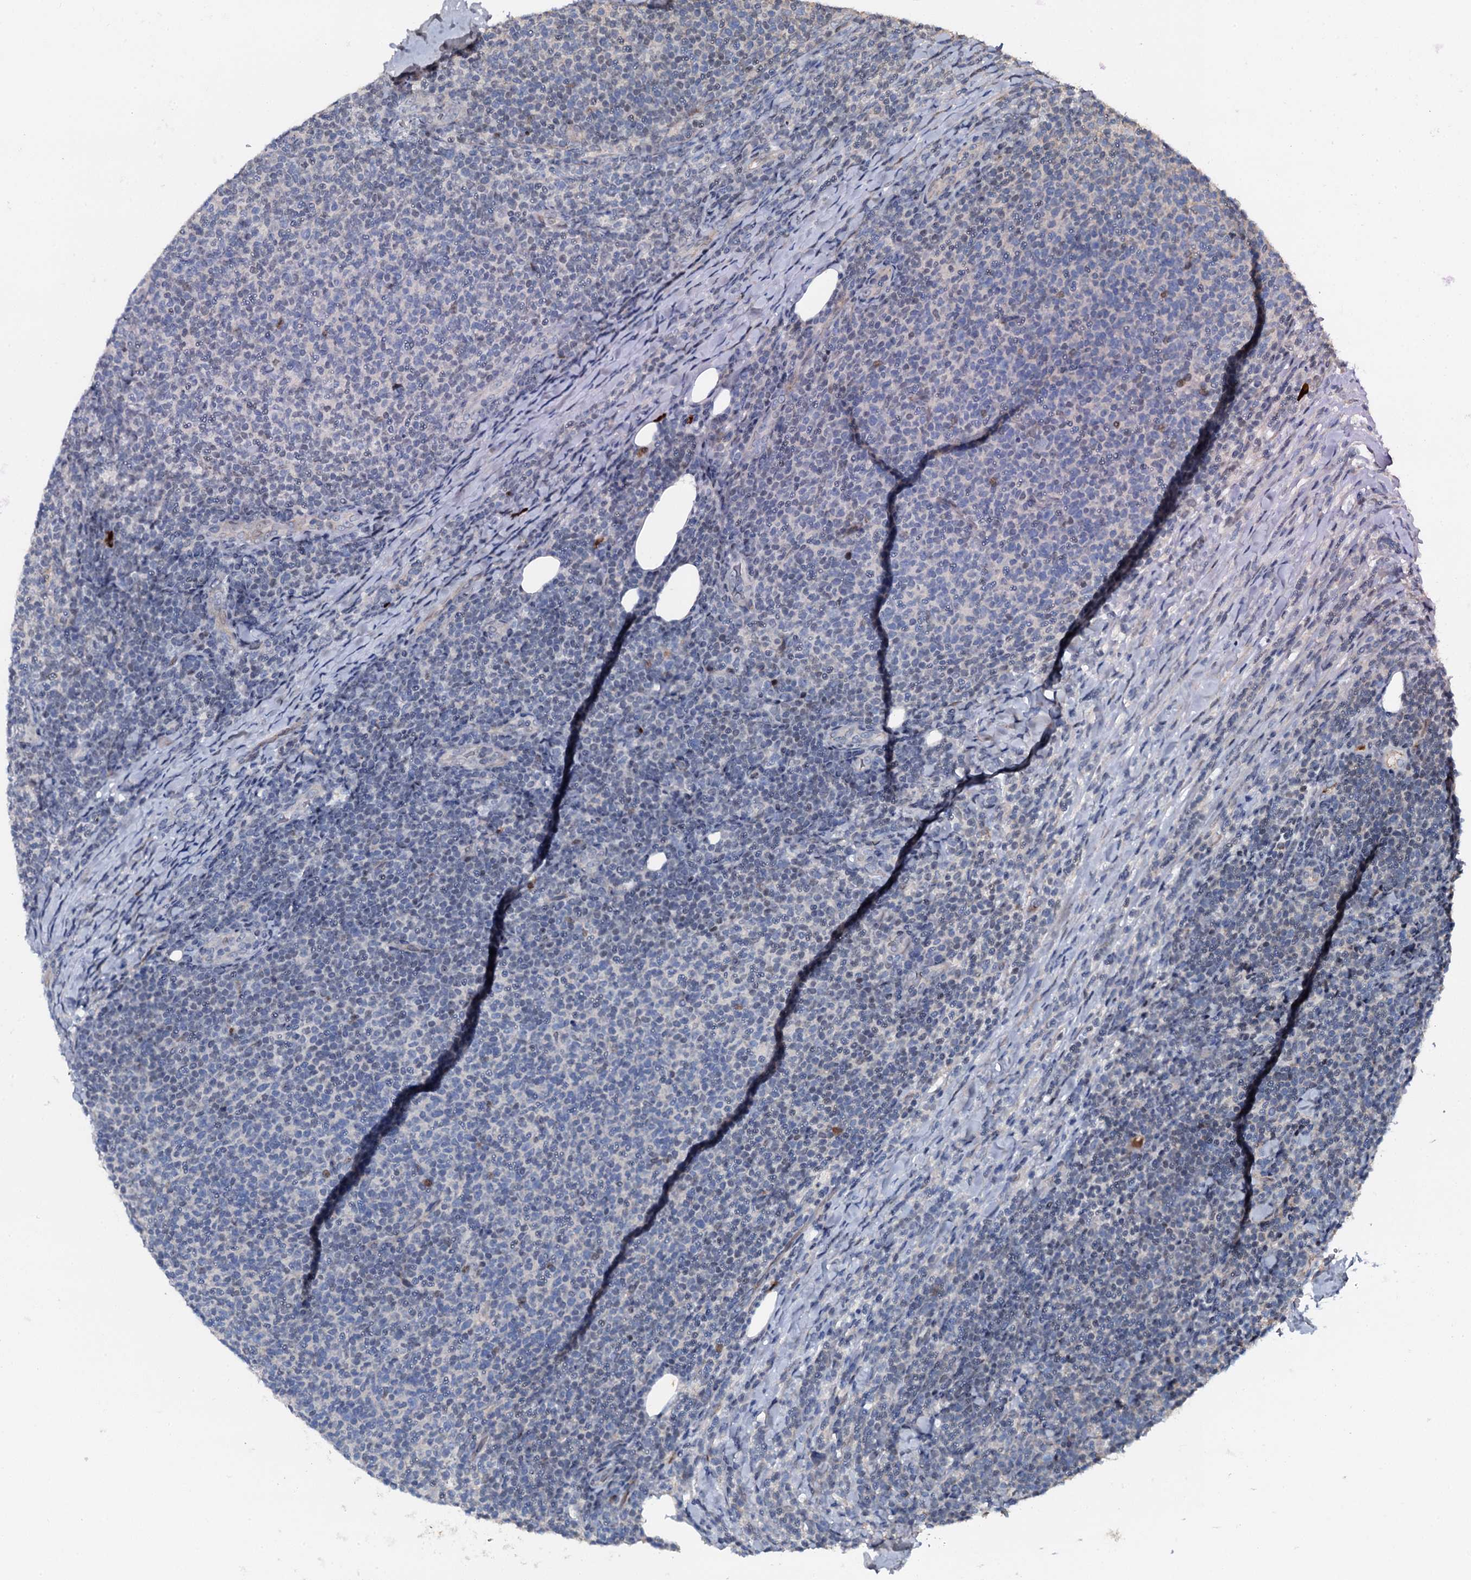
{"staining": {"intensity": "negative", "quantity": "none", "location": "none"}, "tissue": "lymphoma", "cell_type": "Tumor cells", "image_type": "cancer", "snomed": [{"axis": "morphology", "description": "Malignant lymphoma, non-Hodgkin's type, Low grade"}, {"axis": "topography", "description": "Lymph node"}], "caption": "DAB (3,3'-diaminobenzidine) immunohistochemical staining of lymphoma exhibits no significant expression in tumor cells. The staining was performed using DAB (3,3'-diaminobenzidine) to visualize the protein expression in brown, while the nuclei were stained in blue with hematoxylin (Magnification: 20x).", "gene": "LYG2", "patient": {"sex": "male", "age": 66}}